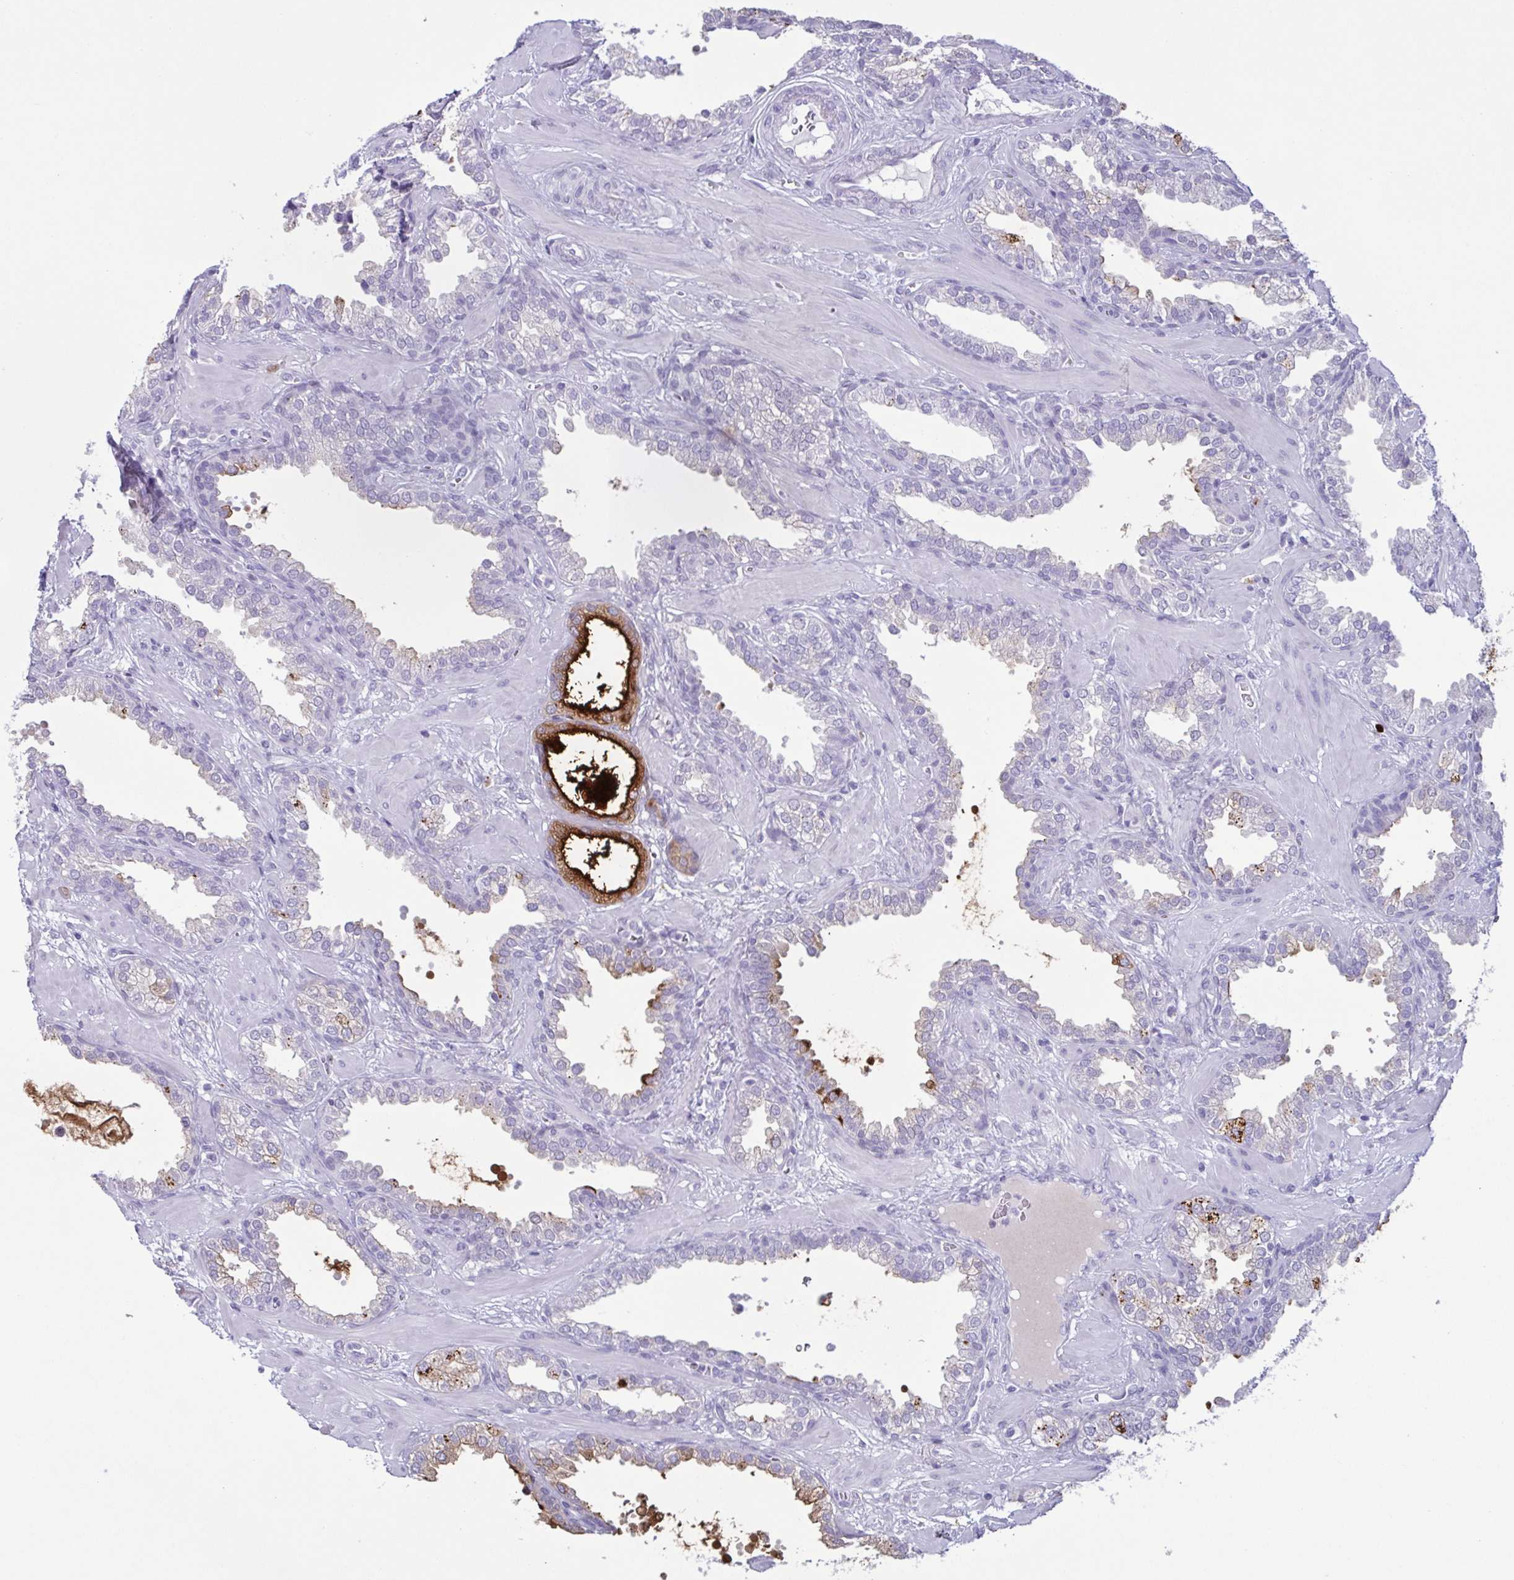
{"staining": {"intensity": "negative", "quantity": "none", "location": "none"}, "tissue": "prostate cancer", "cell_type": "Tumor cells", "image_type": "cancer", "snomed": [{"axis": "morphology", "description": "Adenocarcinoma, High grade"}, {"axis": "topography", "description": "Prostate"}], "caption": "This is a histopathology image of IHC staining of prostate cancer (high-grade adenocarcinoma), which shows no expression in tumor cells.", "gene": "LTF", "patient": {"sex": "male", "age": 60}}